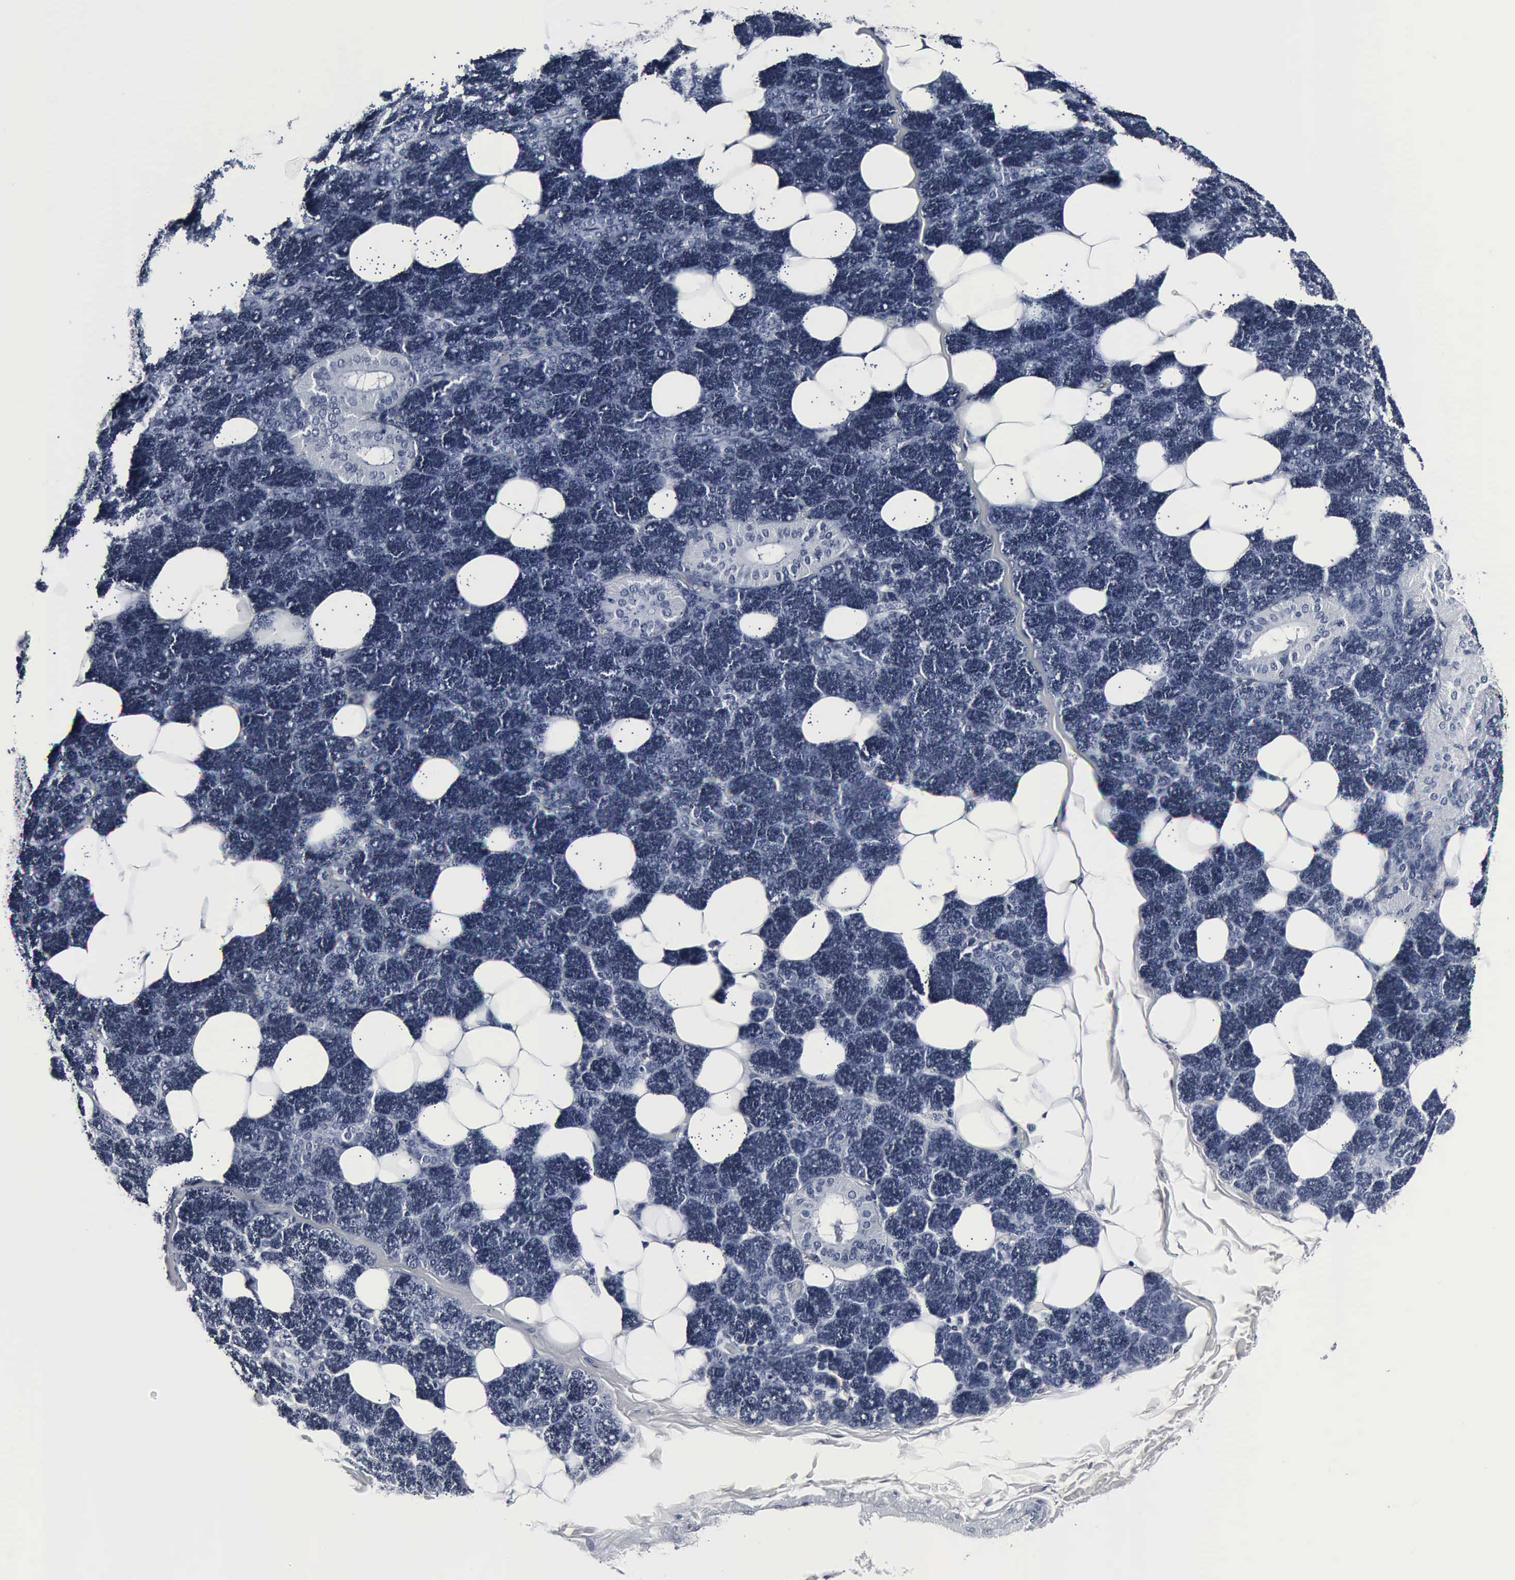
{"staining": {"intensity": "negative", "quantity": "none", "location": "none"}, "tissue": "salivary gland", "cell_type": "Glandular cells", "image_type": "normal", "snomed": [{"axis": "morphology", "description": "Normal tissue, NOS"}, {"axis": "topography", "description": "Lymph node"}, {"axis": "topography", "description": "Salivary gland"}], "caption": "Glandular cells are negative for protein expression in unremarkable human salivary gland. (Brightfield microscopy of DAB (3,3'-diaminobenzidine) IHC at high magnification).", "gene": "SNAP25", "patient": {"sex": "male", "age": 8}}